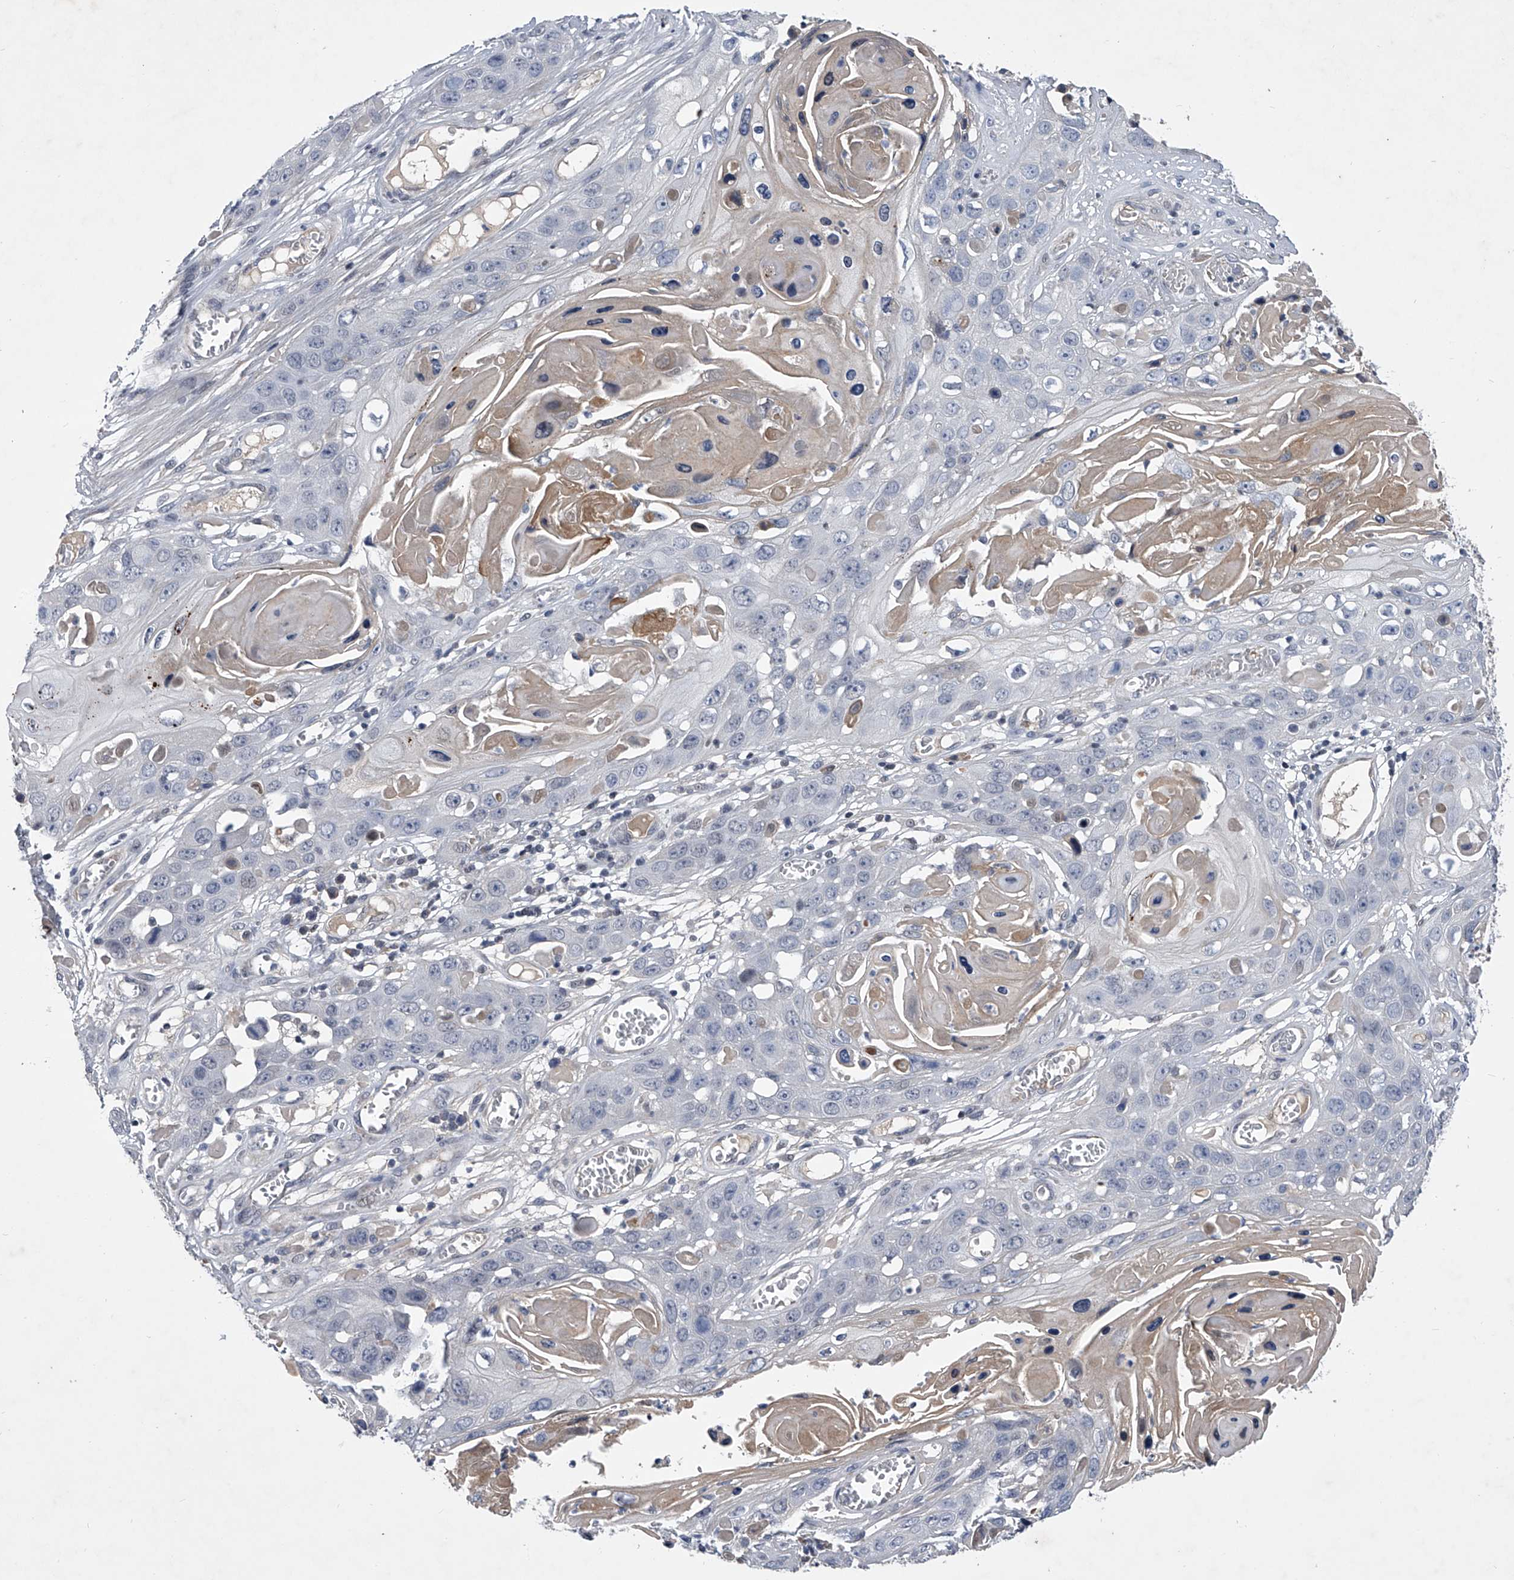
{"staining": {"intensity": "negative", "quantity": "none", "location": "none"}, "tissue": "skin cancer", "cell_type": "Tumor cells", "image_type": "cancer", "snomed": [{"axis": "morphology", "description": "Squamous cell carcinoma, NOS"}, {"axis": "topography", "description": "Skin"}], "caption": "Squamous cell carcinoma (skin) was stained to show a protein in brown. There is no significant staining in tumor cells.", "gene": "ZNF76", "patient": {"sex": "male", "age": 55}}